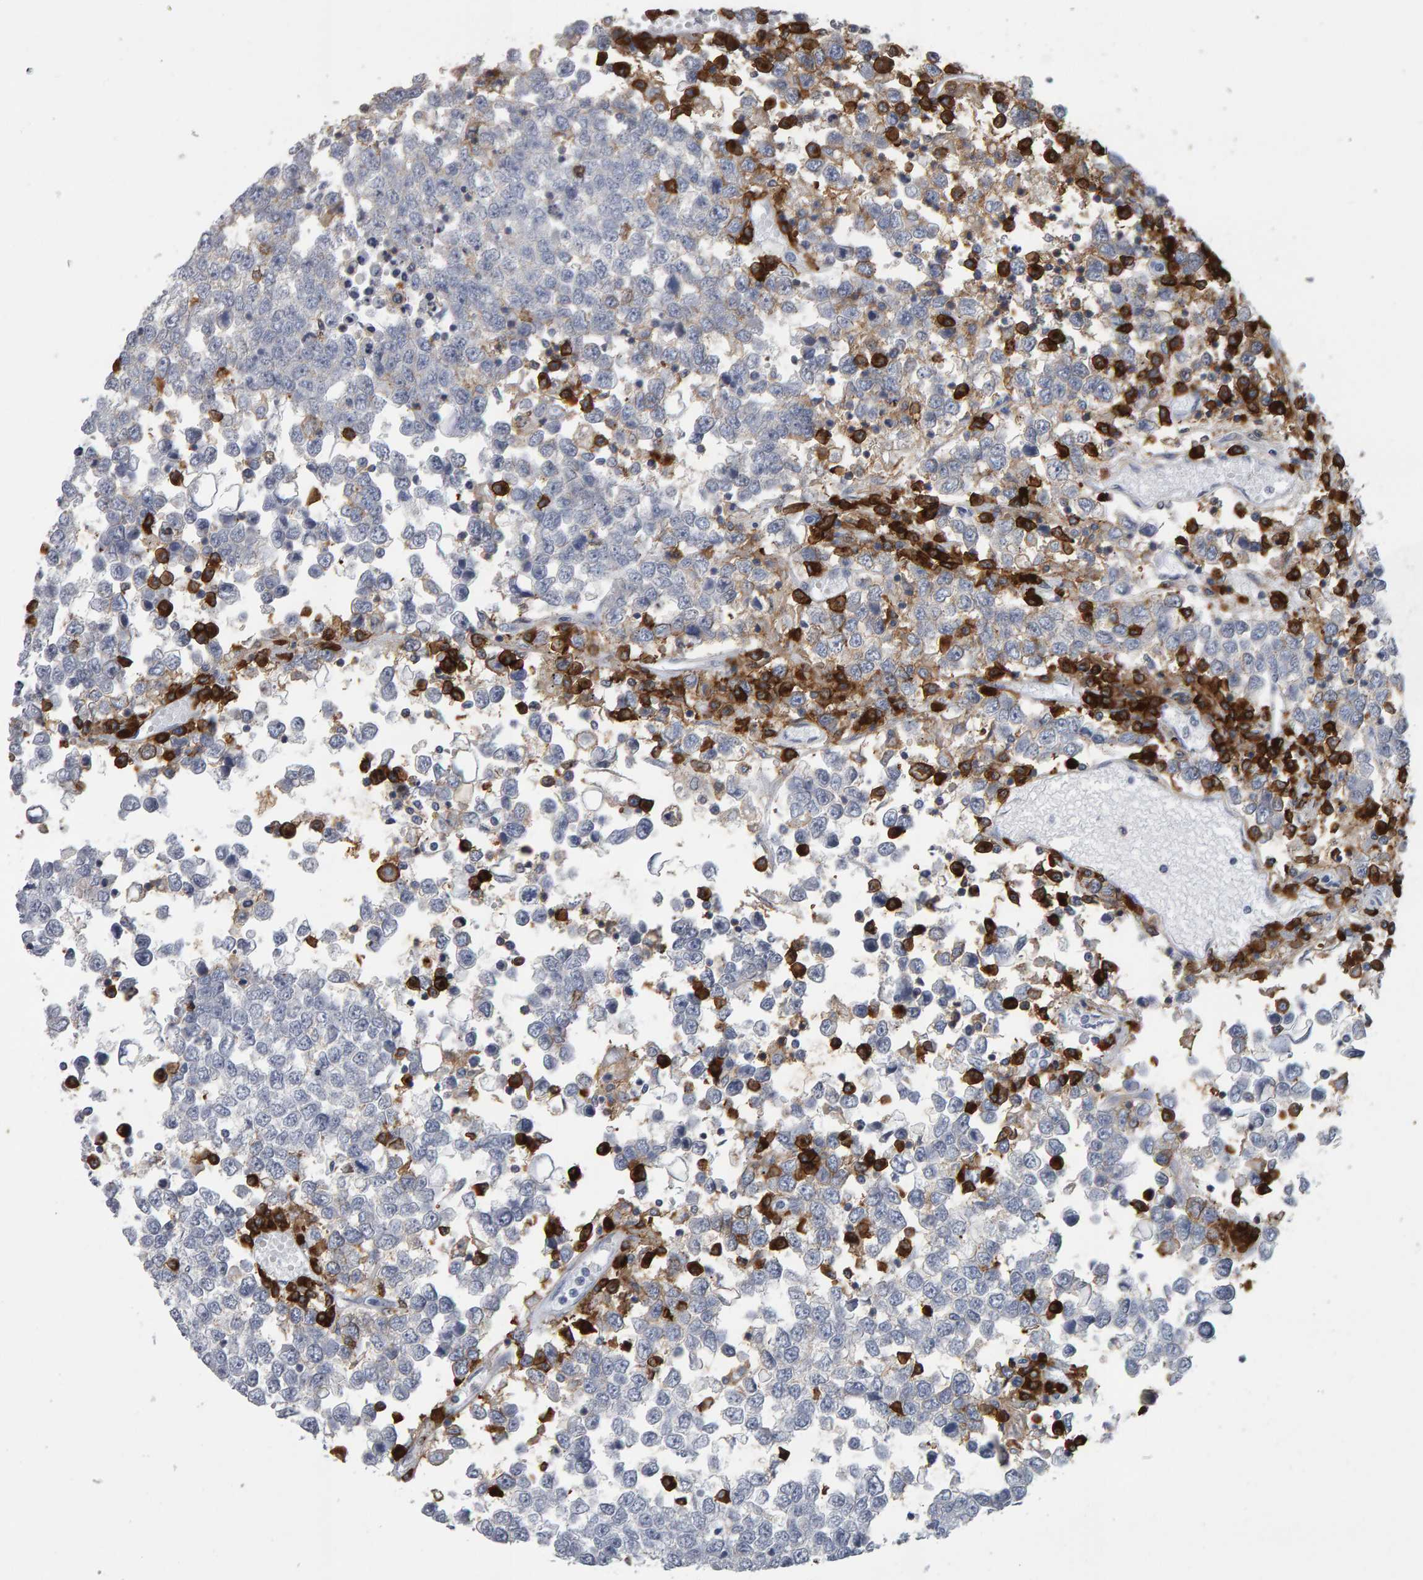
{"staining": {"intensity": "weak", "quantity": "<25%", "location": "cytoplasmic/membranous"}, "tissue": "testis cancer", "cell_type": "Tumor cells", "image_type": "cancer", "snomed": [{"axis": "morphology", "description": "Seminoma, NOS"}, {"axis": "topography", "description": "Testis"}], "caption": "IHC of human seminoma (testis) reveals no staining in tumor cells. (DAB (3,3'-diaminobenzidine) IHC with hematoxylin counter stain).", "gene": "CD38", "patient": {"sex": "male", "age": 65}}